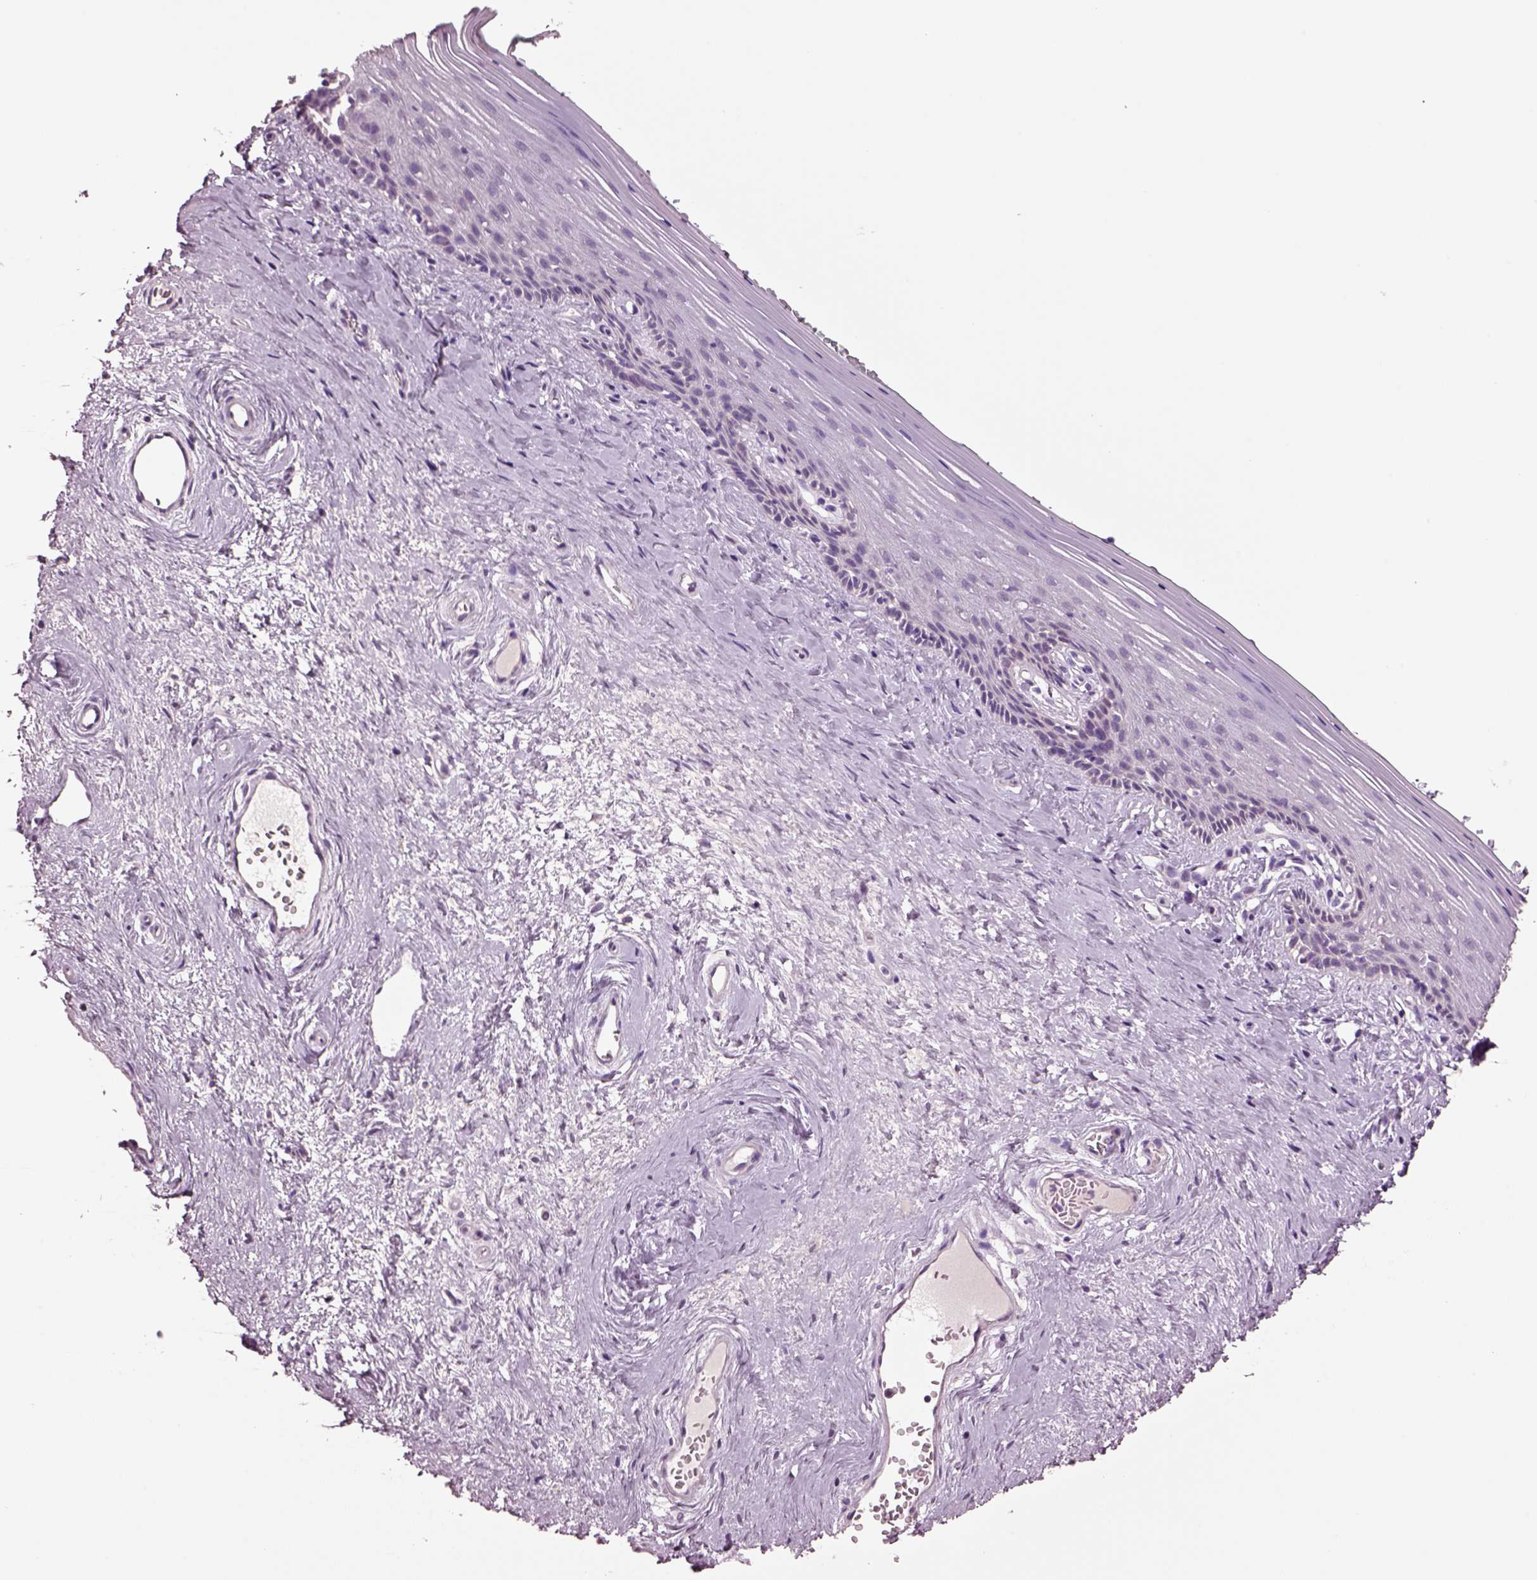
{"staining": {"intensity": "negative", "quantity": "none", "location": "none"}, "tissue": "vagina", "cell_type": "Squamous epithelial cells", "image_type": "normal", "snomed": [{"axis": "morphology", "description": "Normal tissue, NOS"}, {"axis": "topography", "description": "Vagina"}], "caption": "Immunohistochemistry histopathology image of unremarkable vagina: human vagina stained with DAB shows no significant protein expression in squamous epithelial cells.", "gene": "CLPSL1", "patient": {"sex": "female", "age": 45}}